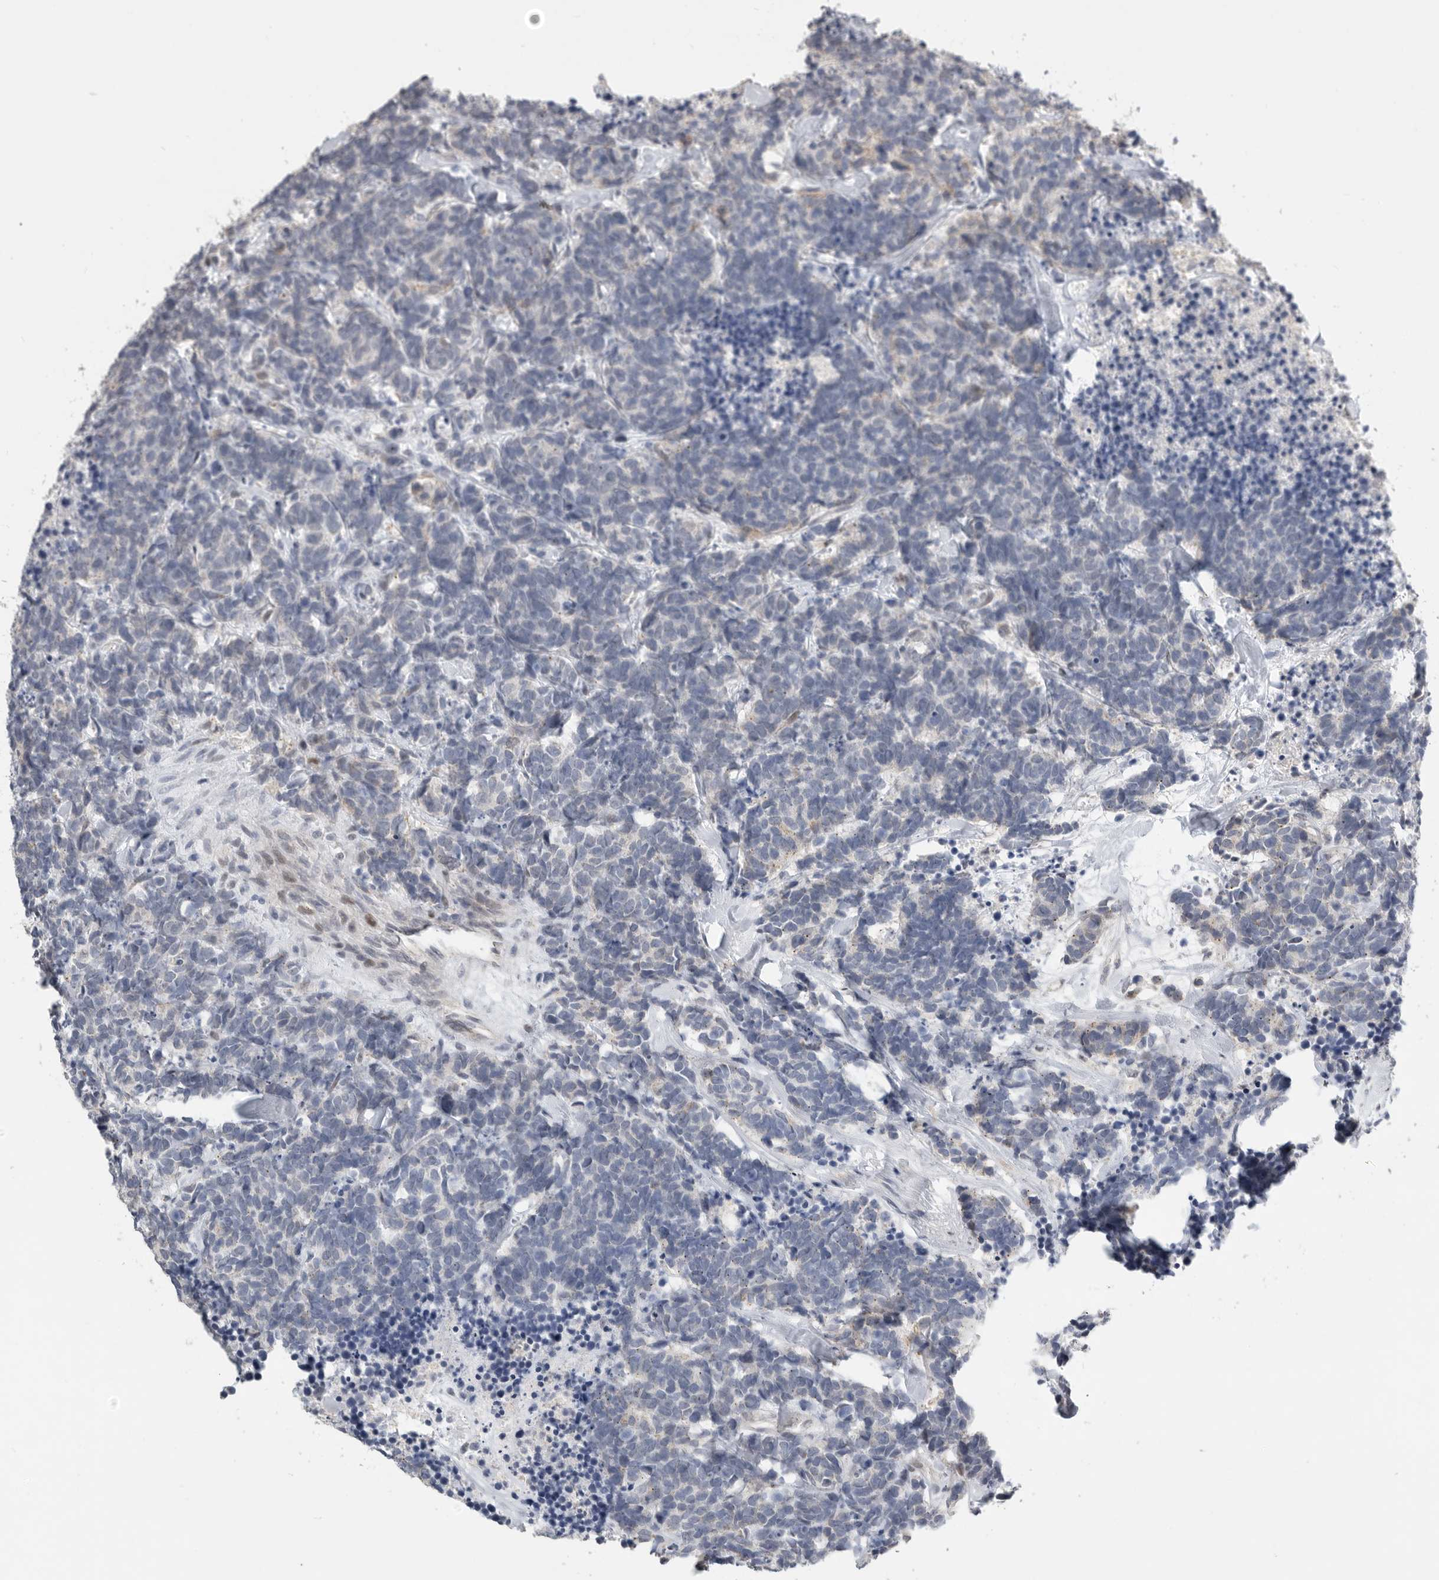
{"staining": {"intensity": "negative", "quantity": "none", "location": "none"}, "tissue": "carcinoid", "cell_type": "Tumor cells", "image_type": "cancer", "snomed": [{"axis": "morphology", "description": "Carcinoma, NOS"}, {"axis": "morphology", "description": "Carcinoid, malignant, NOS"}, {"axis": "topography", "description": "Urinary bladder"}], "caption": "The immunohistochemistry photomicrograph has no significant expression in tumor cells of carcinoma tissue.", "gene": "PCMTD1", "patient": {"sex": "male", "age": 57}}